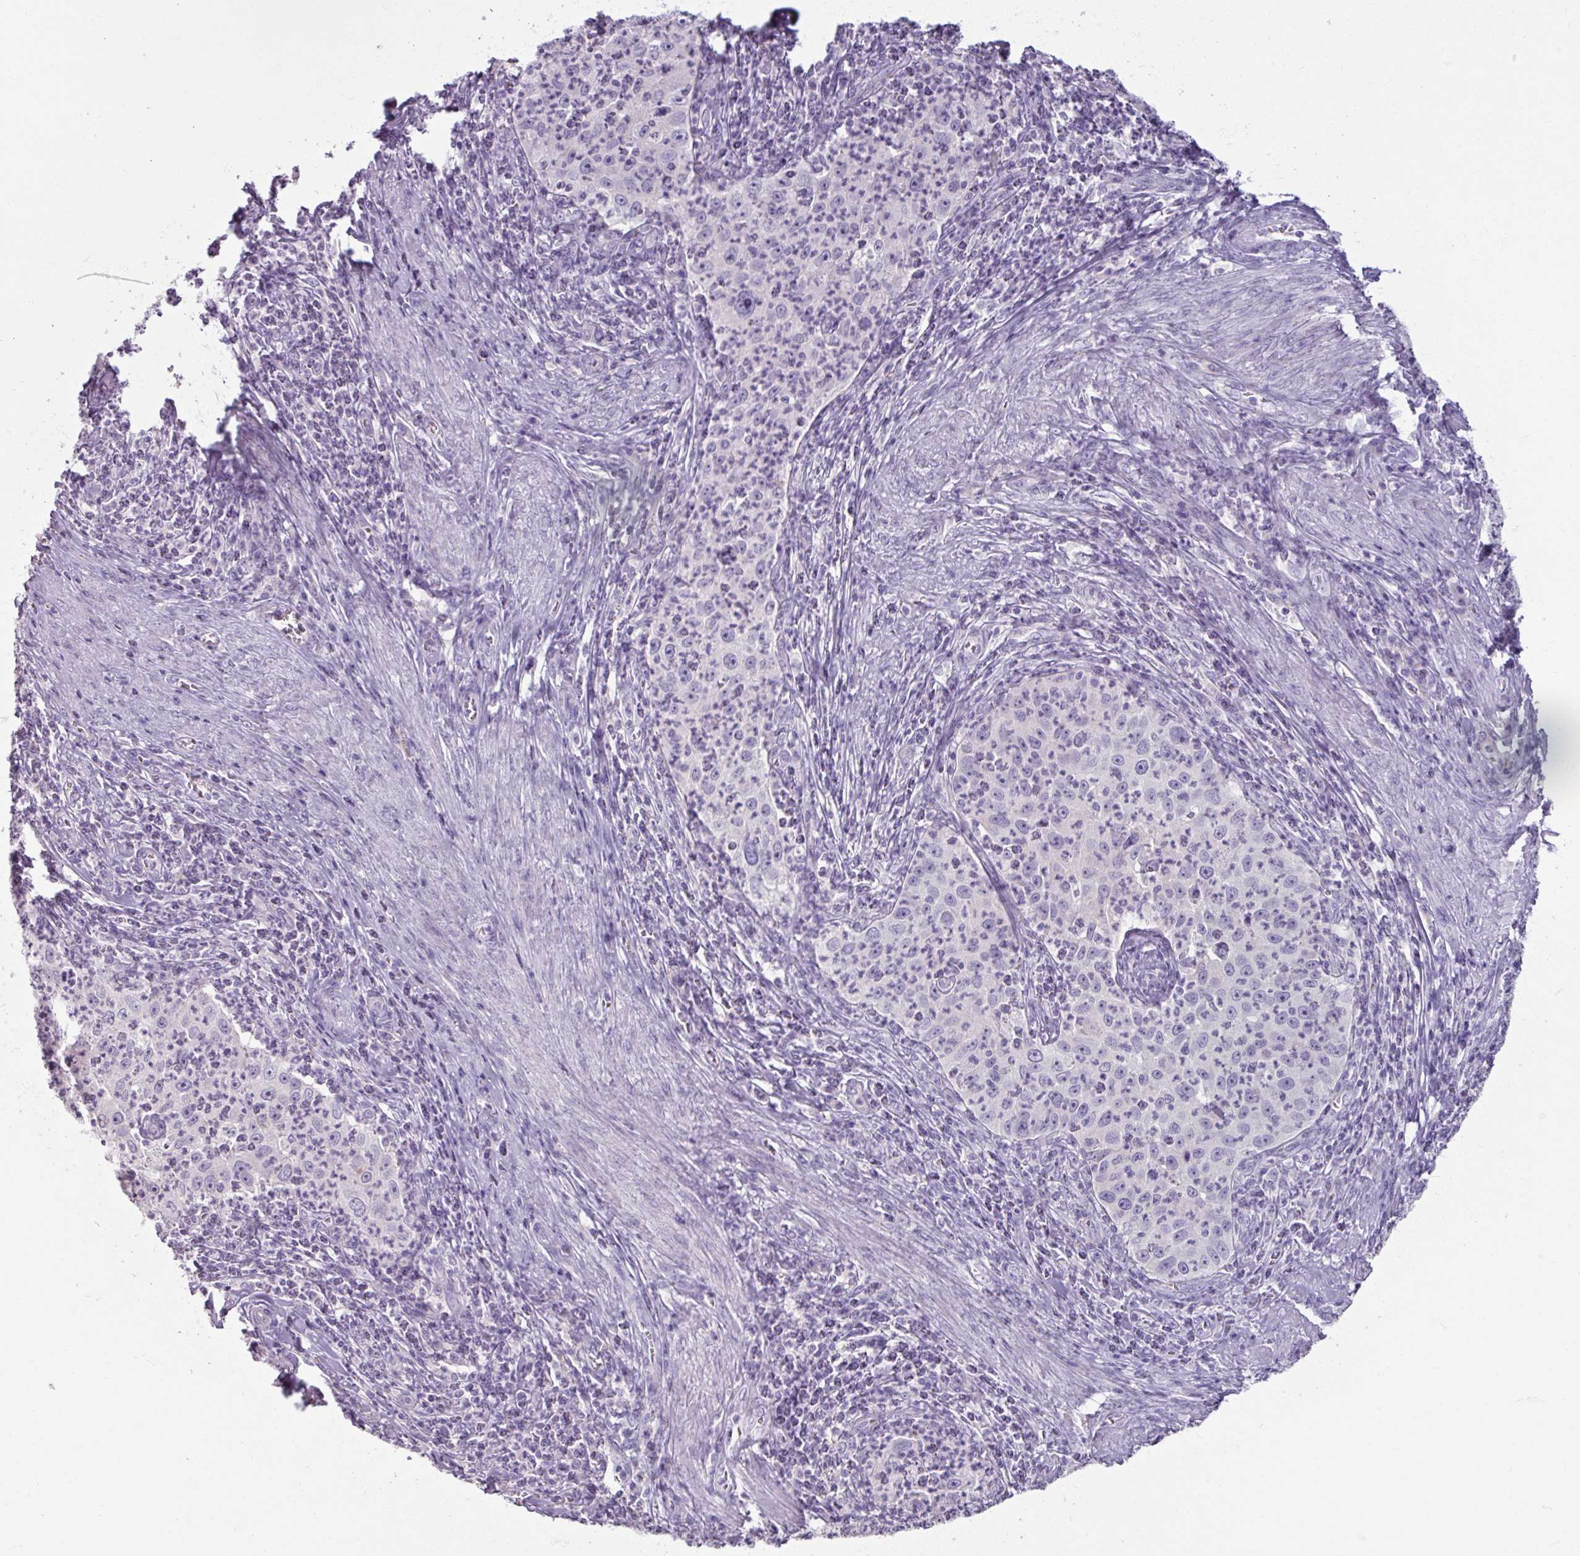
{"staining": {"intensity": "negative", "quantity": "none", "location": "none"}, "tissue": "cervical cancer", "cell_type": "Tumor cells", "image_type": "cancer", "snomed": [{"axis": "morphology", "description": "Squamous cell carcinoma, NOS"}, {"axis": "topography", "description": "Cervix"}], "caption": "Tumor cells are negative for brown protein staining in cervical cancer.", "gene": "SLC27A5", "patient": {"sex": "female", "age": 30}}